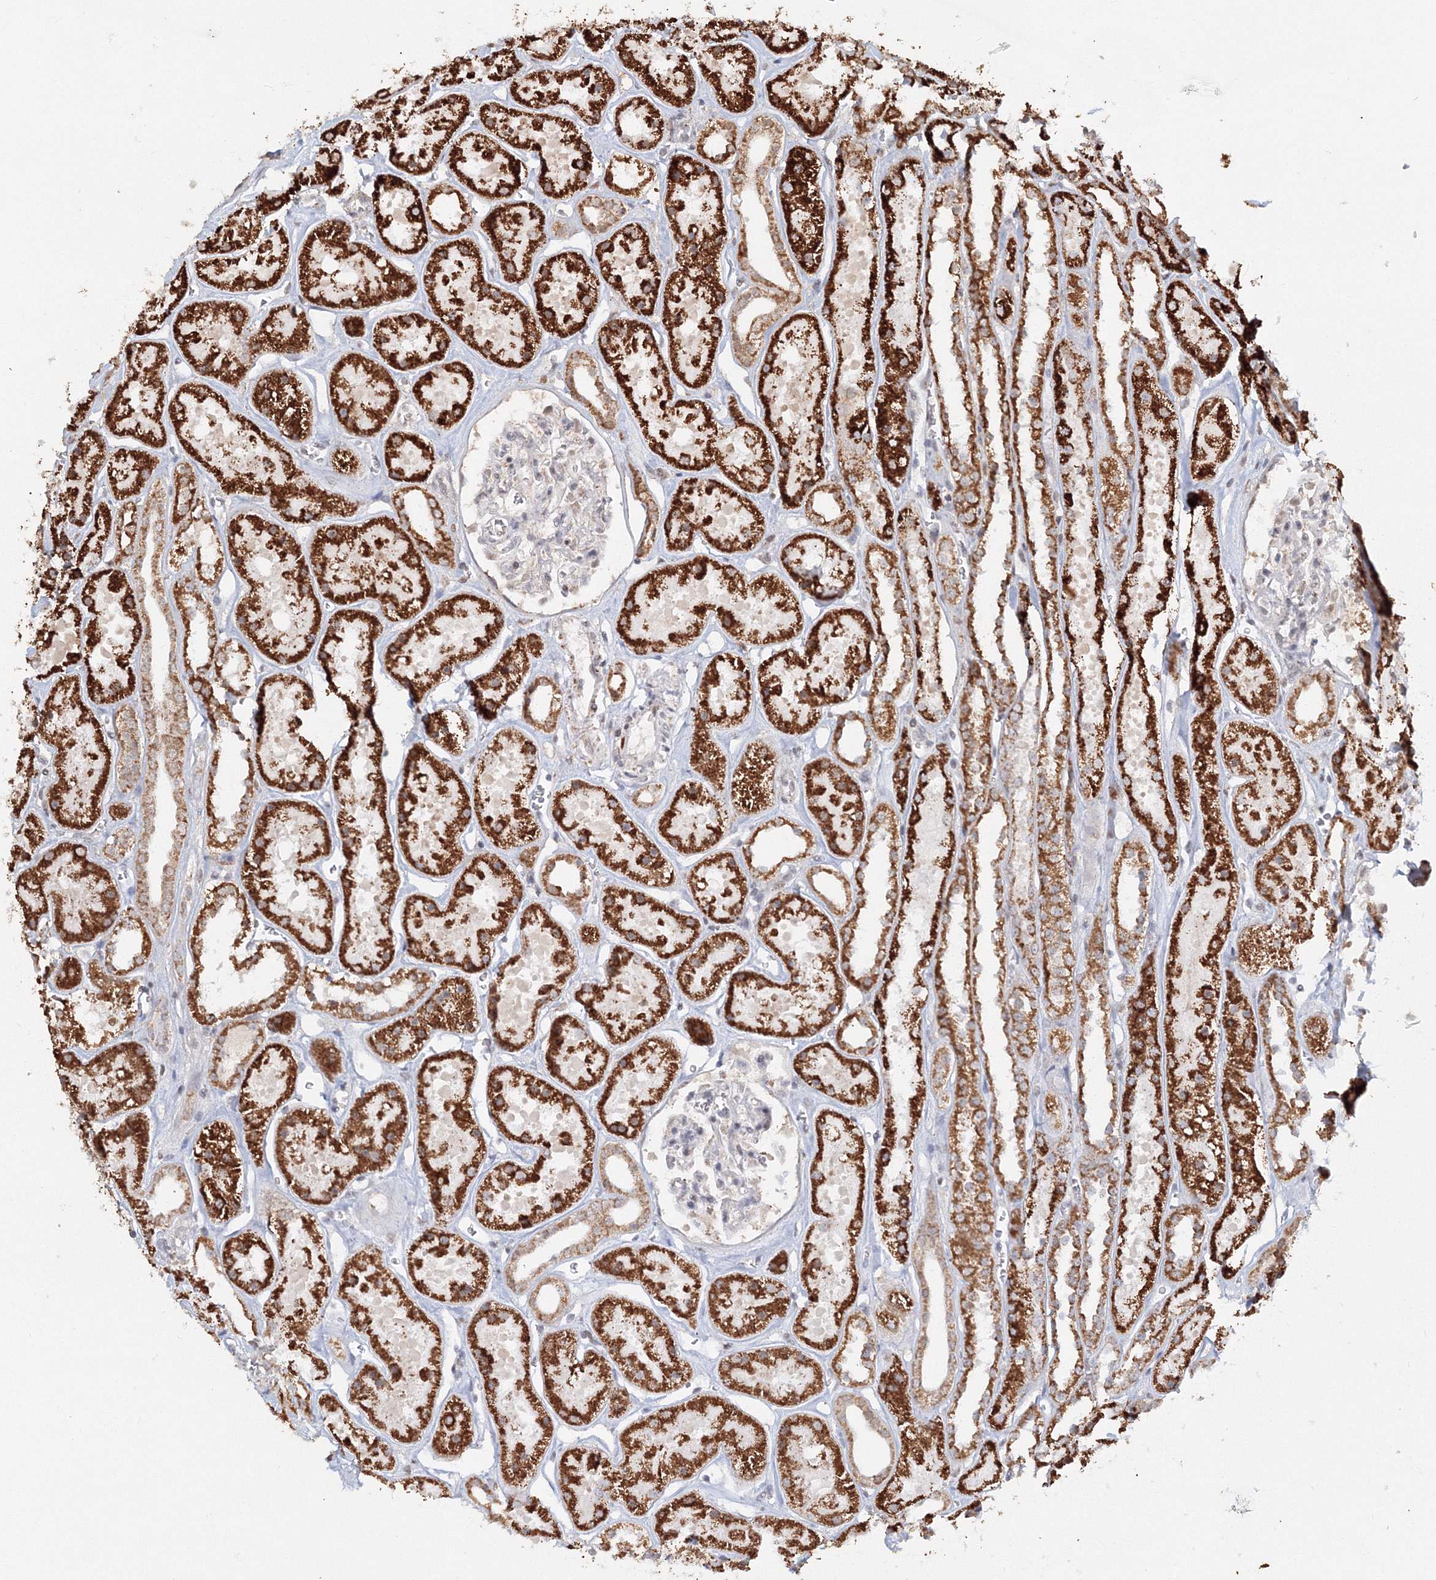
{"staining": {"intensity": "weak", "quantity": "<25%", "location": "cytoplasmic/membranous"}, "tissue": "kidney", "cell_type": "Cells in glomeruli", "image_type": "normal", "snomed": [{"axis": "morphology", "description": "Normal tissue, NOS"}, {"axis": "topography", "description": "Kidney"}], "caption": "Immunohistochemistry (IHC) of benign kidney demonstrates no positivity in cells in glomeruli. (DAB immunohistochemistry (IHC) with hematoxylin counter stain).", "gene": "PSMD6", "patient": {"sex": "female", "age": 41}}